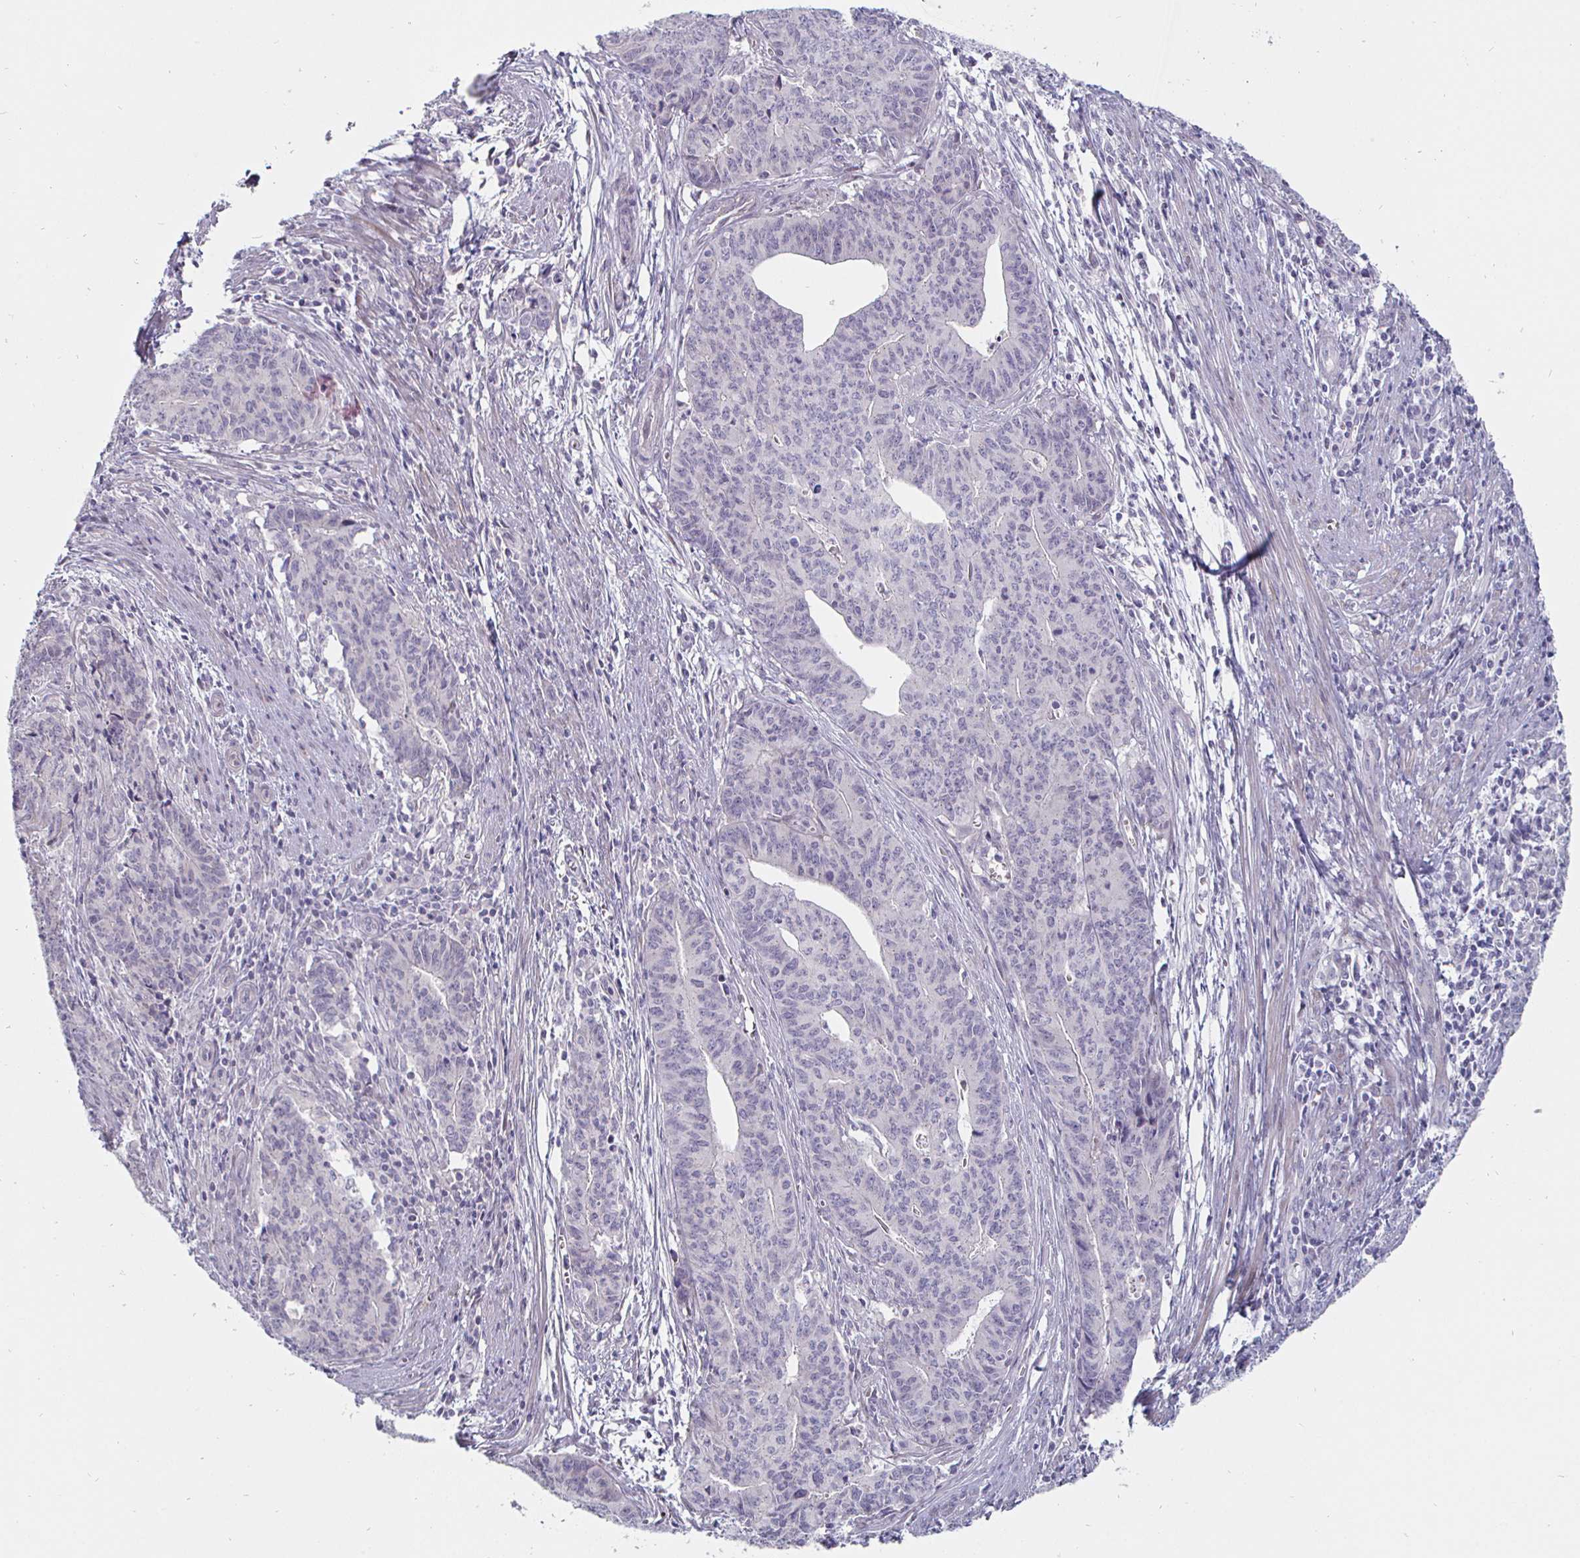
{"staining": {"intensity": "negative", "quantity": "none", "location": "none"}, "tissue": "endometrial cancer", "cell_type": "Tumor cells", "image_type": "cancer", "snomed": [{"axis": "morphology", "description": "Adenocarcinoma, NOS"}, {"axis": "topography", "description": "Endometrium"}], "caption": "DAB (3,3'-diaminobenzidine) immunohistochemical staining of human endometrial adenocarcinoma shows no significant positivity in tumor cells. (Immunohistochemistry, brightfield microscopy, high magnification).", "gene": "DMRTB1", "patient": {"sex": "female", "age": 59}}